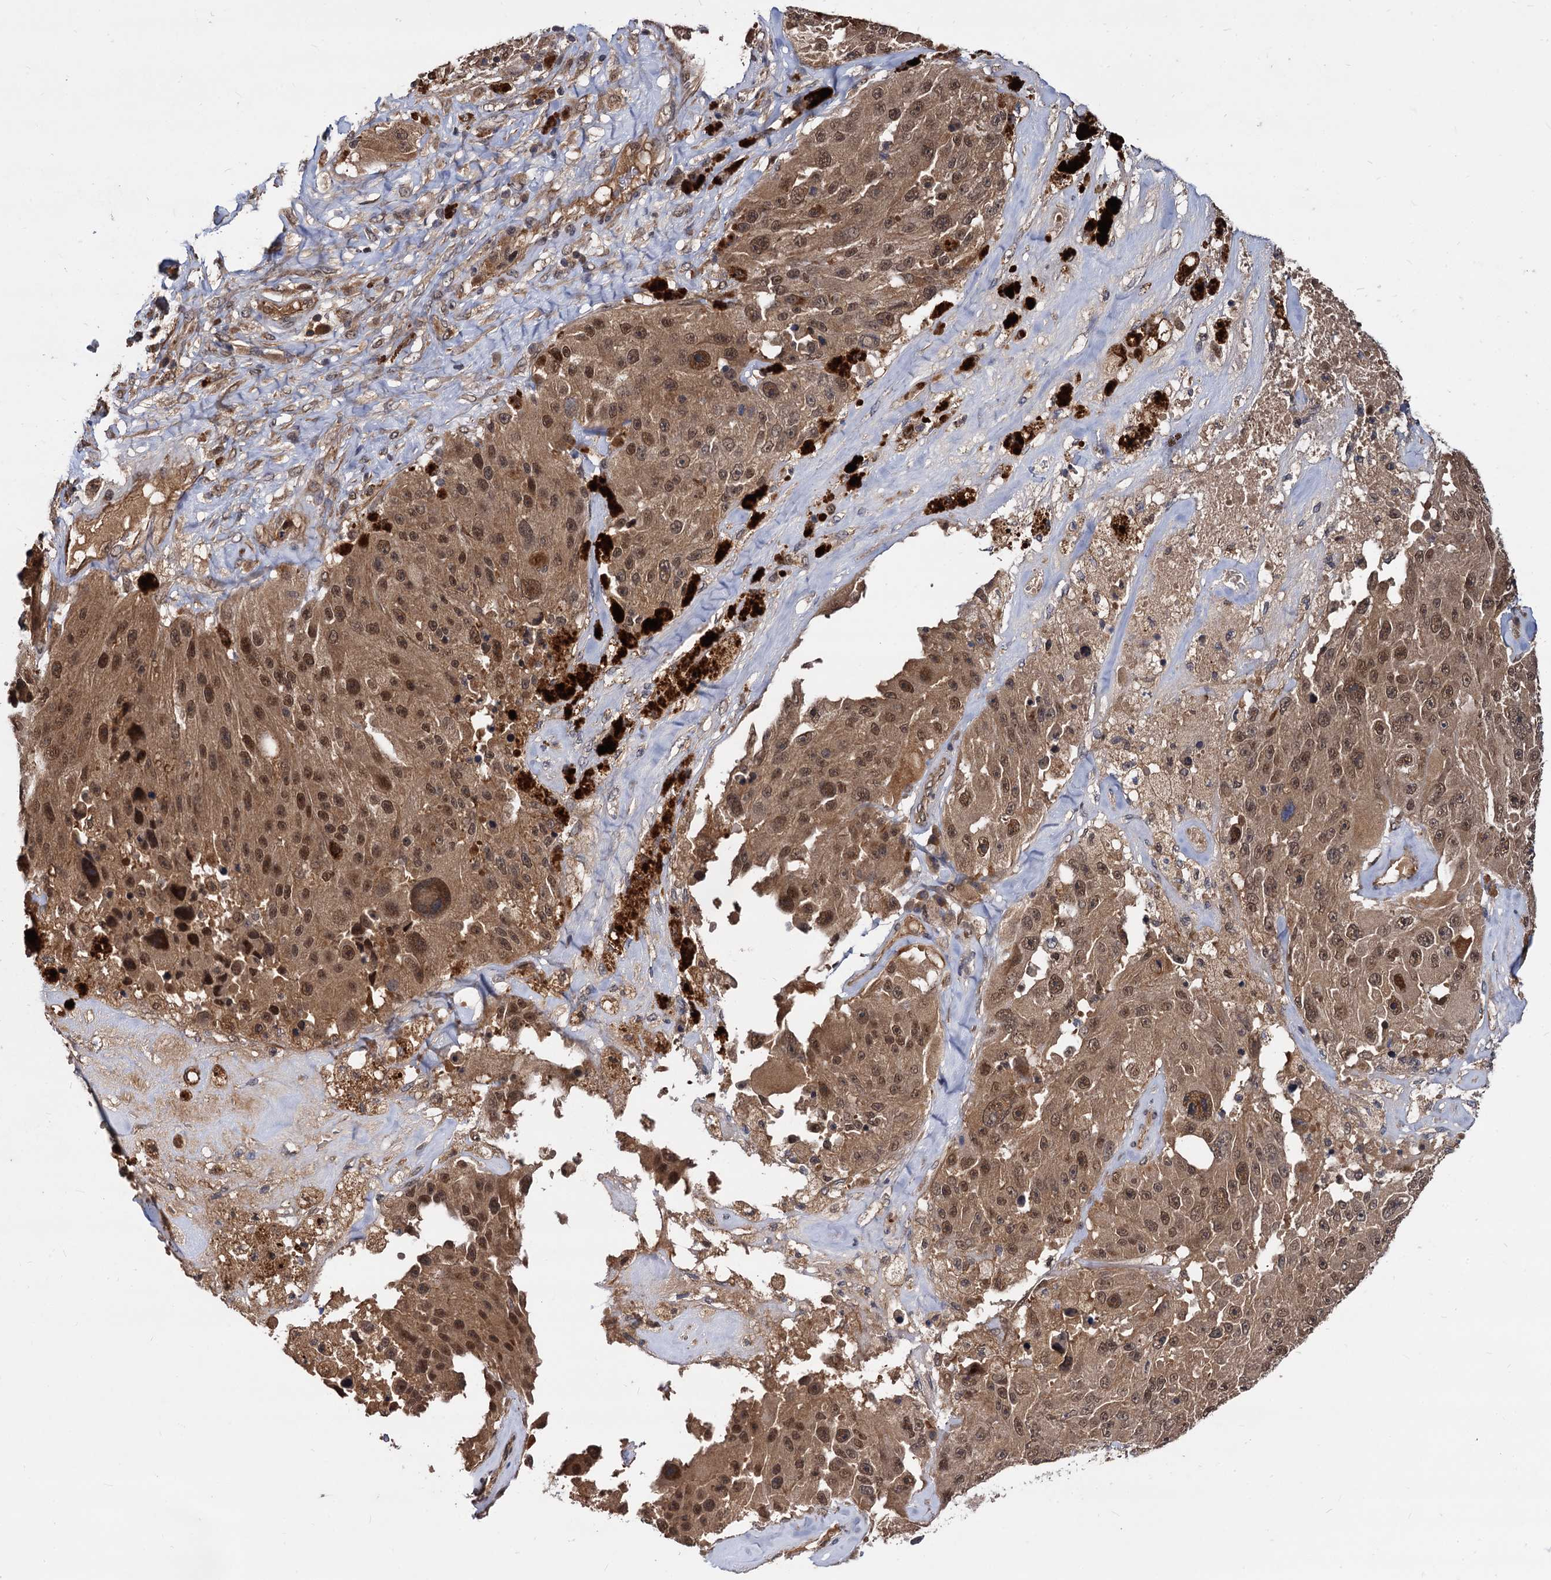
{"staining": {"intensity": "moderate", "quantity": ">75%", "location": "cytoplasmic/membranous,nuclear"}, "tissue": "melanoma", "cell_type": "Tumor cells", "image_type": "cancer", "snomed": [{"axis": "morphology", "description": "Malignant melanoma, Metastatic site"}, {"axis": "topography", "description": "Lymph node"}], "caption": "This is a photomicrograph of immunohistochemistry staining of malignant melanoma (metastatic site), which shows moderate positivity in the cytoplasmic/membranous and nuclear of tumor cells.", "gene": "PSMD4", "patient": {"sex": "male", "age": 62}}